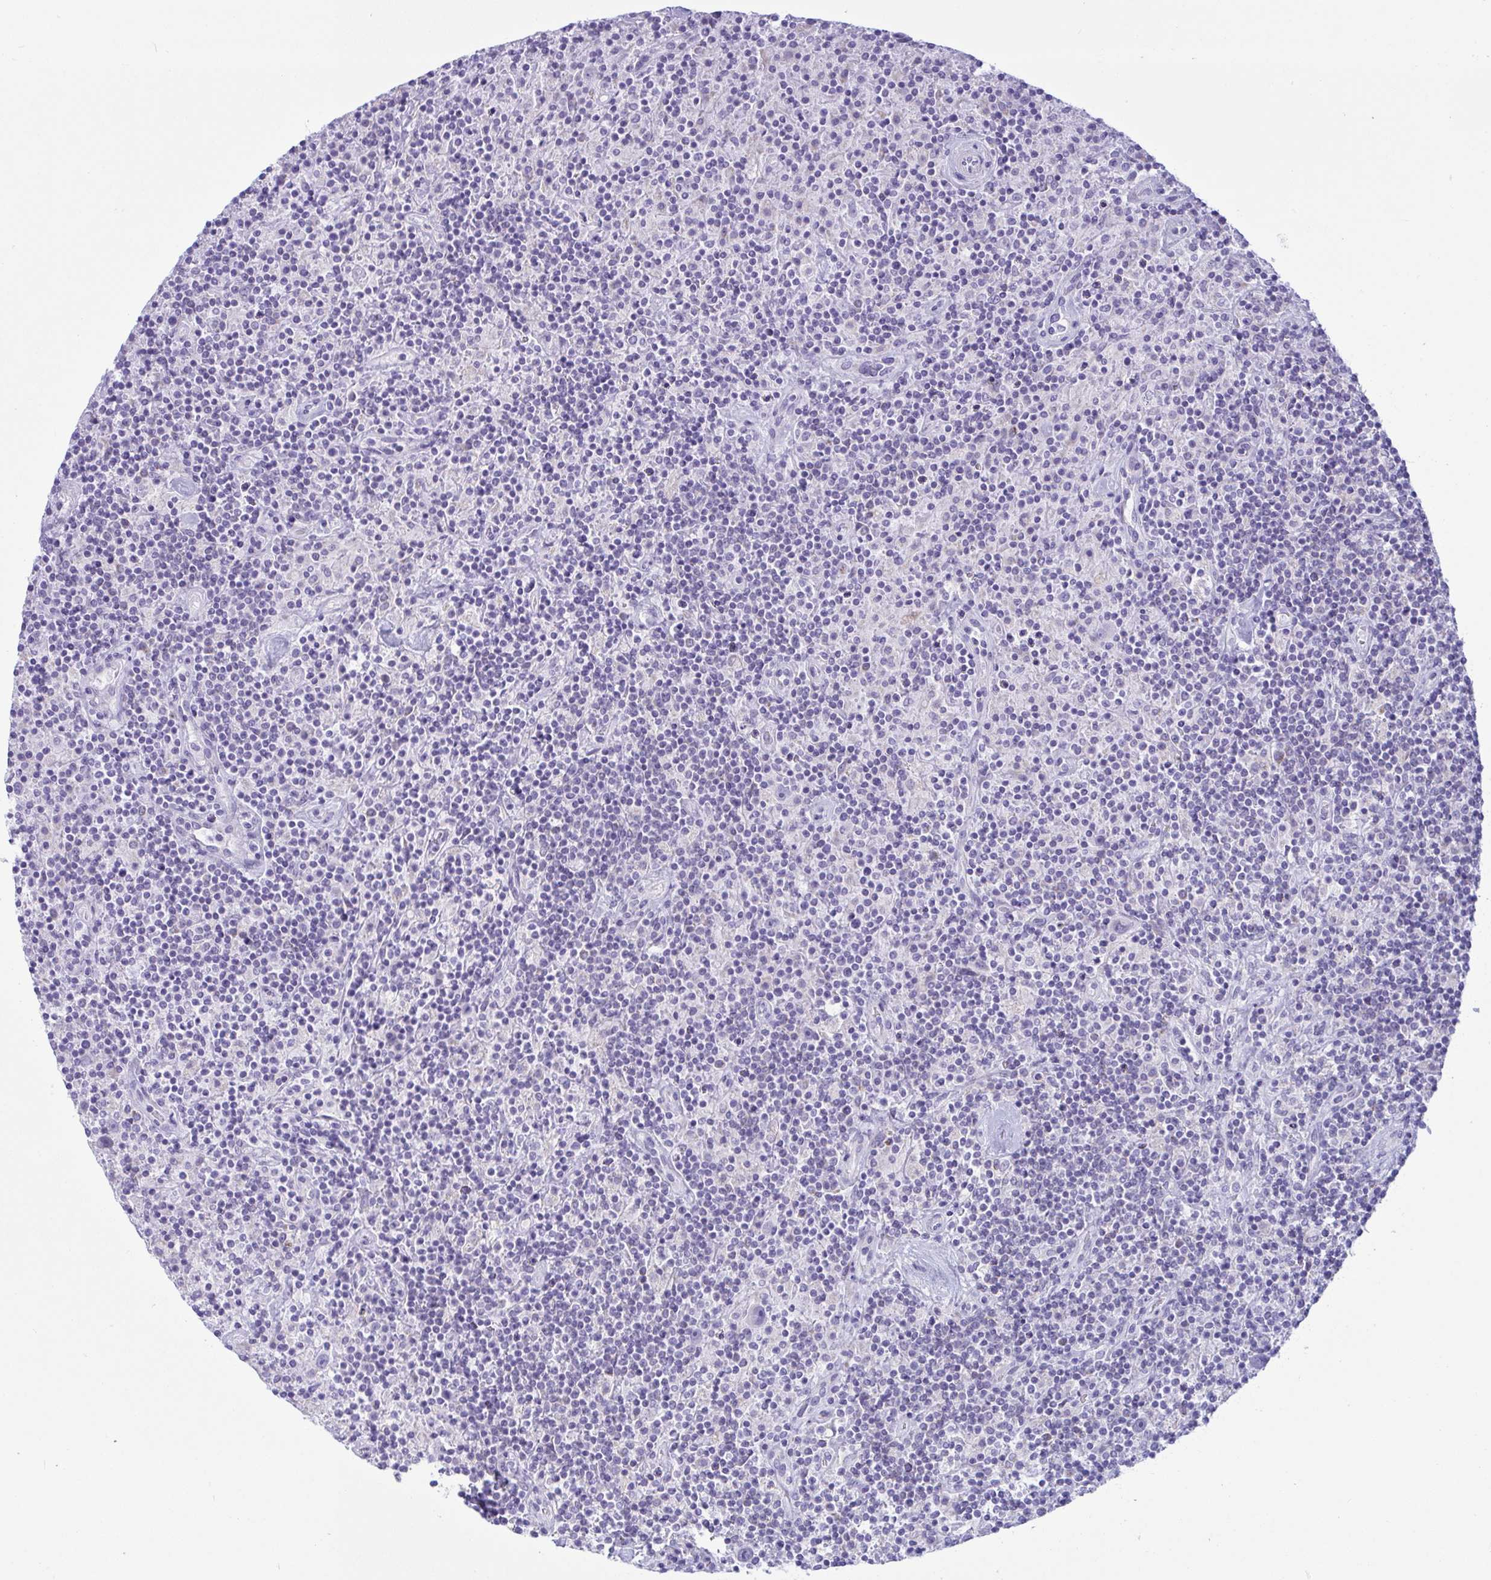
{"staining": {"intensity": "negative", "quantity": "none", "location": "none"}, "tissue": "lymphoma", "cell_type": "Tumor cells", "image_type": "cancer", "snomed": [{"axis": "morphology", "description": "Hodgkin's disease, NOS"}, {"axis": "topography", "description": "Lymph node"}], "caption": "Immunohistochemical staining of human lymphoma reveals no significant staining in tumor cells.", "gene": "BBS1", "patient": {"sex": "male", "age": 70}}